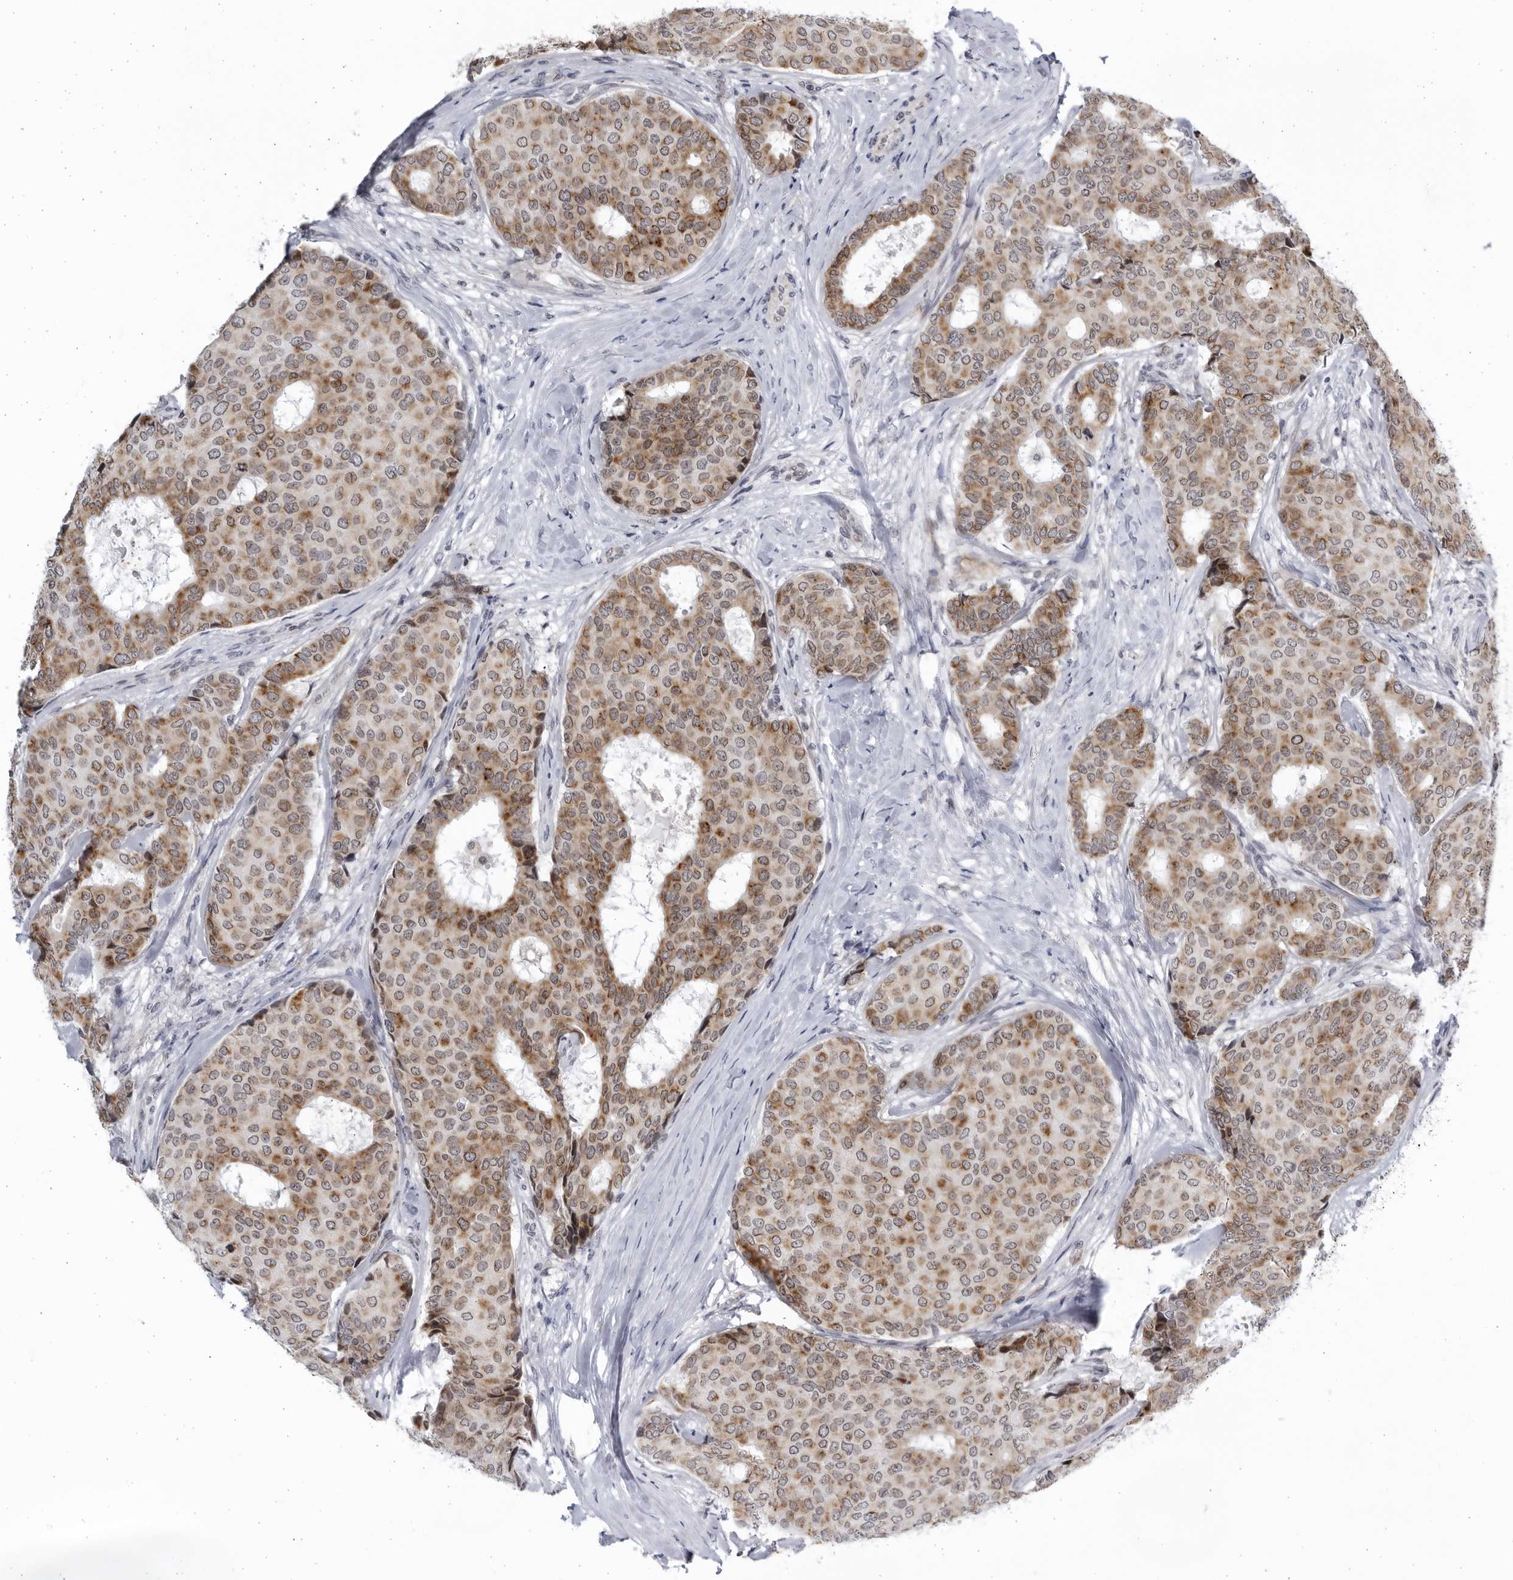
{"staining": {"intensity": "moderate", "quantity": ">75%", "location": "cytoplasmic/membranous"}, "tissue": "breast cancer", "cell_type": "Tumor cells", "image_type": "cancer", "snomed": [{"axis": "morphology", "description": "Duct carcinoma"}, {"axis": "topography", "description": "Breast"}], "caption": "An IHC image of neoplastic tissue is shown. Protein staining in brown highlights moderate cytoplasmic/membranous positivity in breast cancer within tumor cells.", "gene": "SLC25A22", "patient": {"sex": "female", "age": 75}}